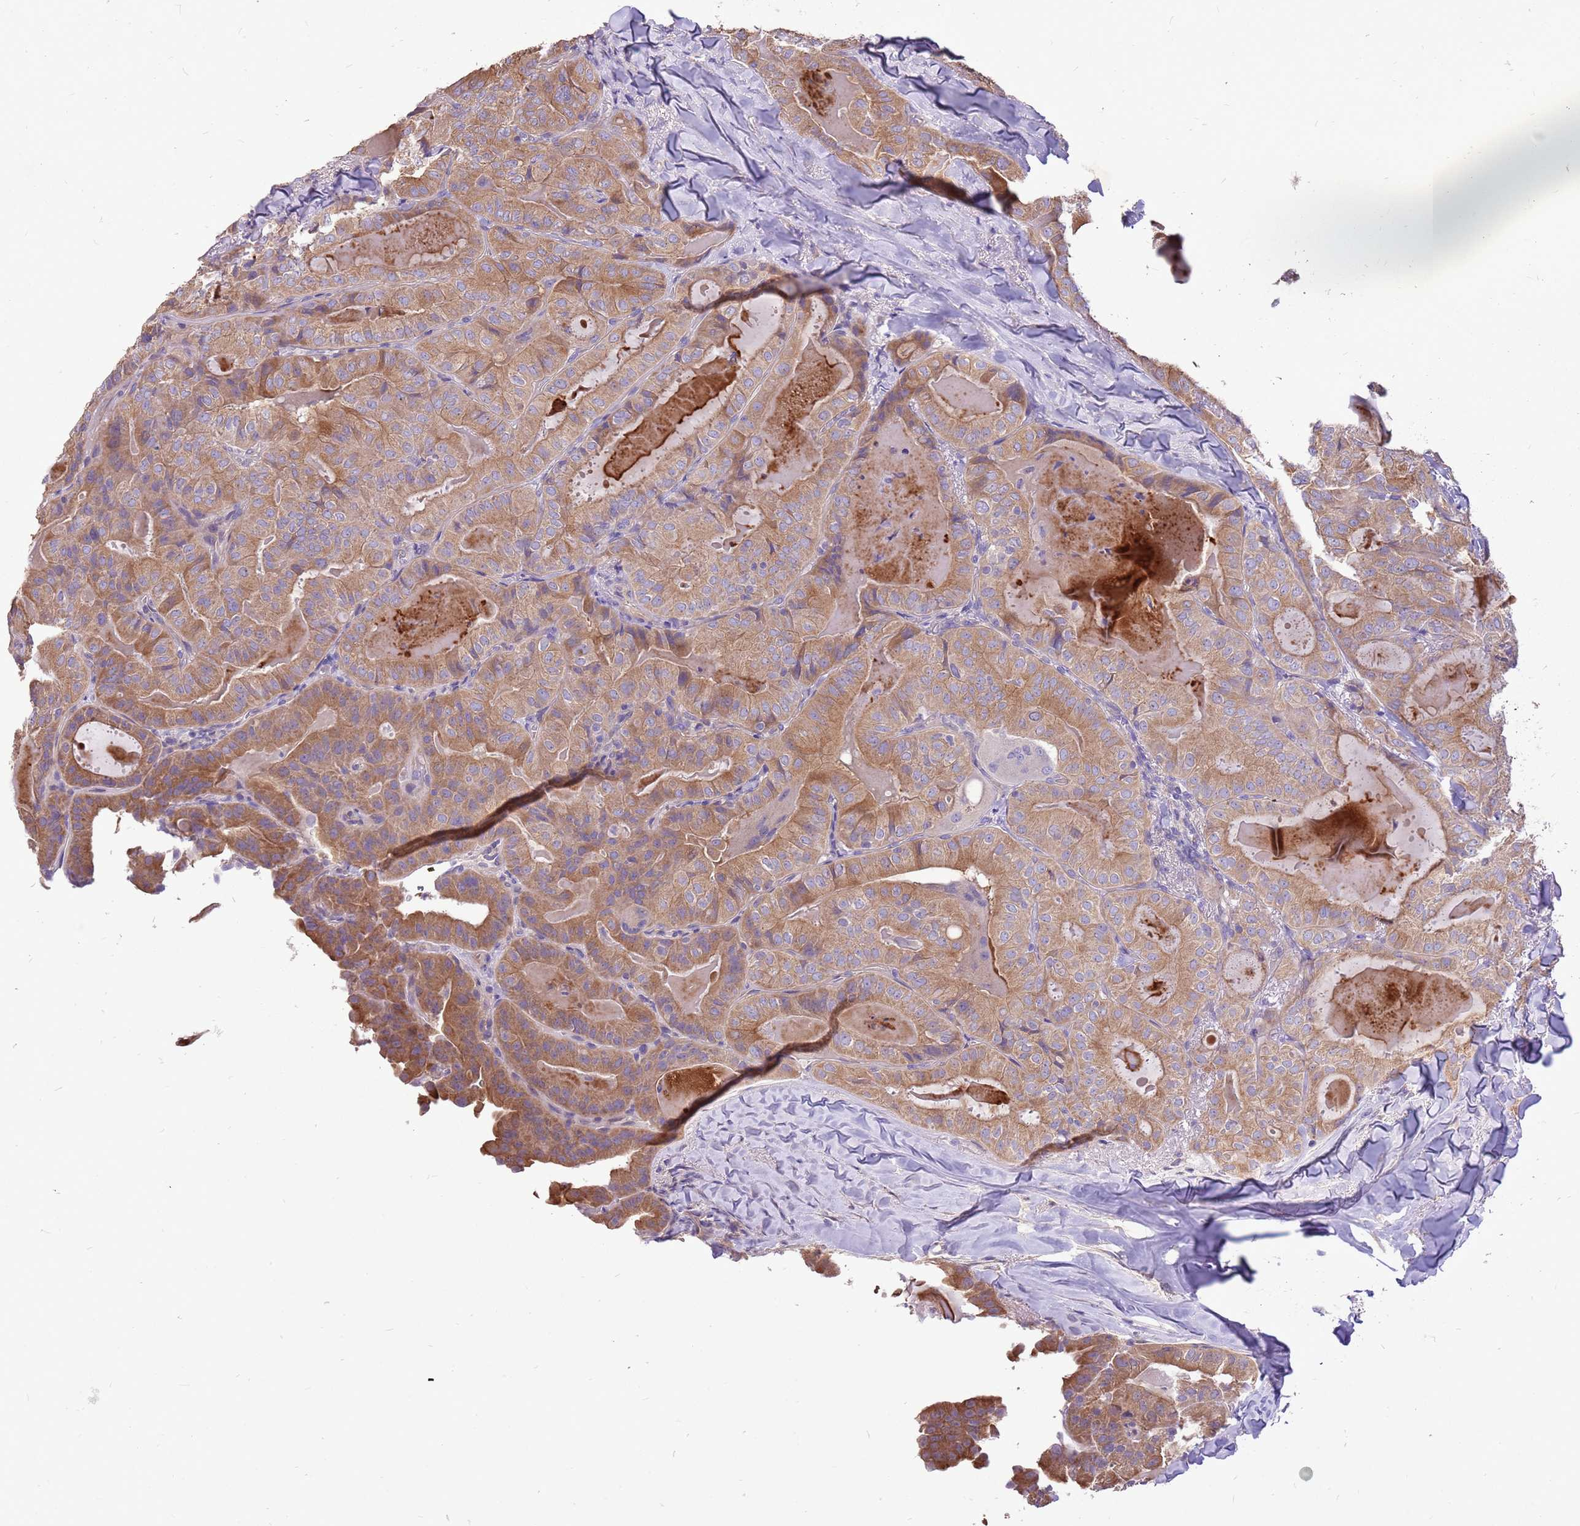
{"staining": {"intensity": "moderate", "quantity": ">75%", "location": "cytoplasmic/membranous"}, "tissue": "thyroid cancer", "cell_type": "Tumor cells", "image_type": "cancer", "snomed": [{"axis": "morphology", "description": "Papillary adenocarcinoma, NOS"}, {"axis": "topography", "description": "Thyroid gland"}], "caption": "Immunohistochemistry (IHC) staining of thyroid papillary adenocarcinoma, which demonstrates medium levels of moderate cytoplasmic/membranous staining in approximately >75% of tumor cells indicating moderate cytoplasmic/membranous protein expression. The staining was performed using DAB (brown) for protein detection and nuclei were counterstained in hematoxylin (blue).", "gene": "WASHC4", "patient": {"sex": "female", "age": 68}}